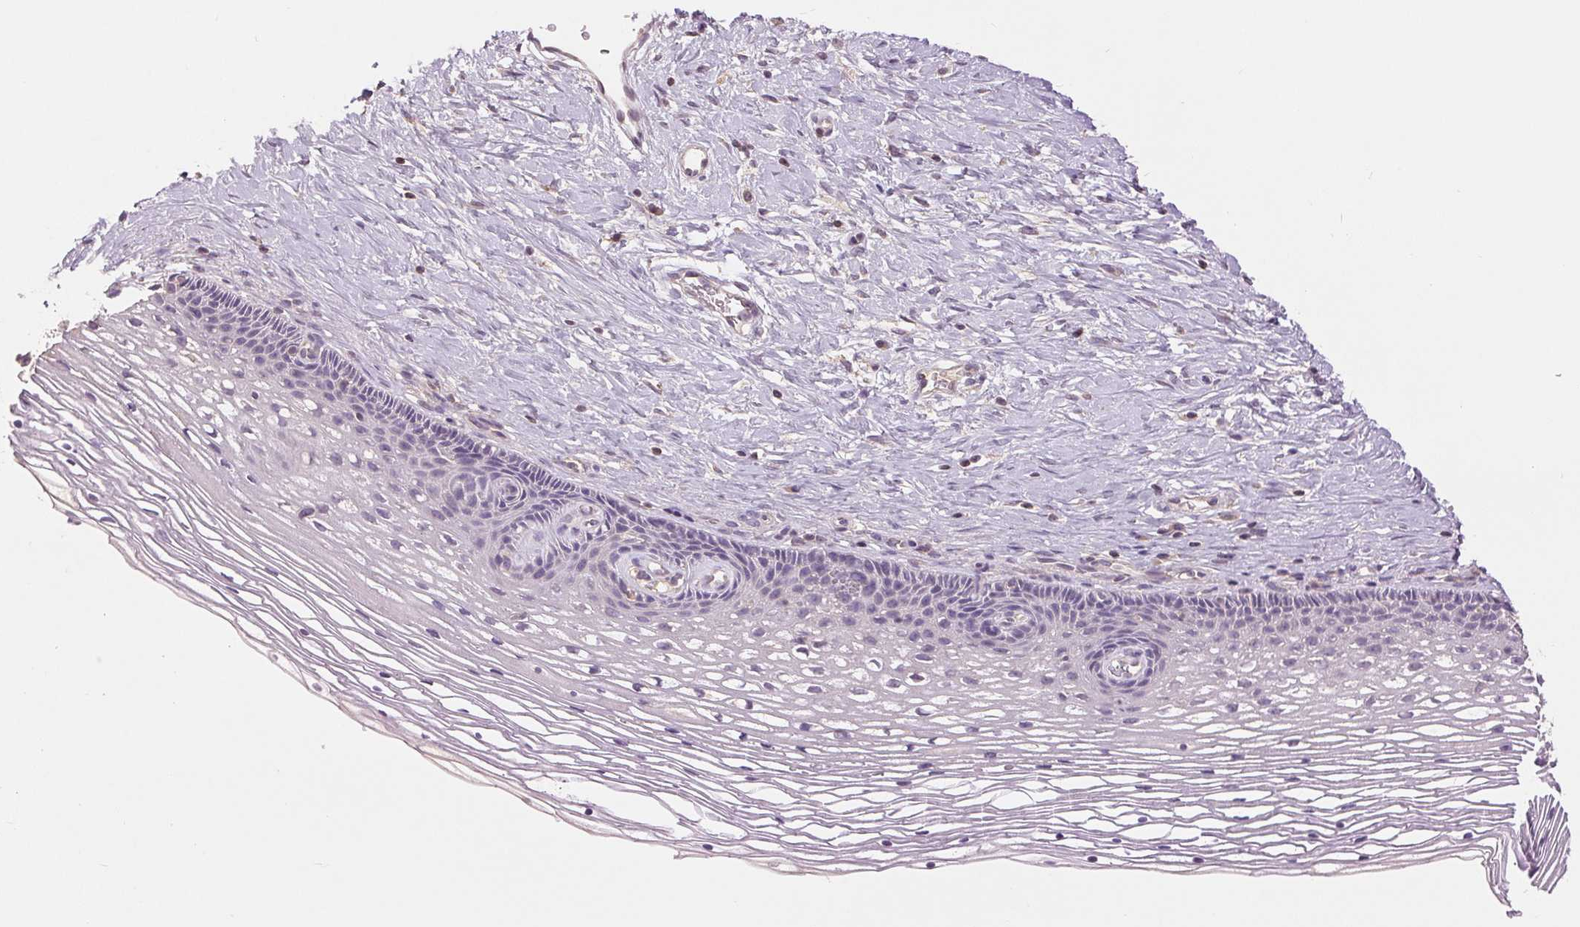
{"staining": {"intensity": "negative", "quantity": "none", "location": "none"}, "tissue": "cervix", "cell_type": "Glandular cells", "image_type": "normal", "snomed": [{"axis": "morphology", "description": "Normal tissue, NOS"}, {"axis": "topography", "description": "Cervix"}], "caption": "Glandular cells are negative for brown protein staining in normal cervix. Nuclei are stained in blue.", "gene": "FXYD4", "patient": {"sex": "female", "age": 34}}